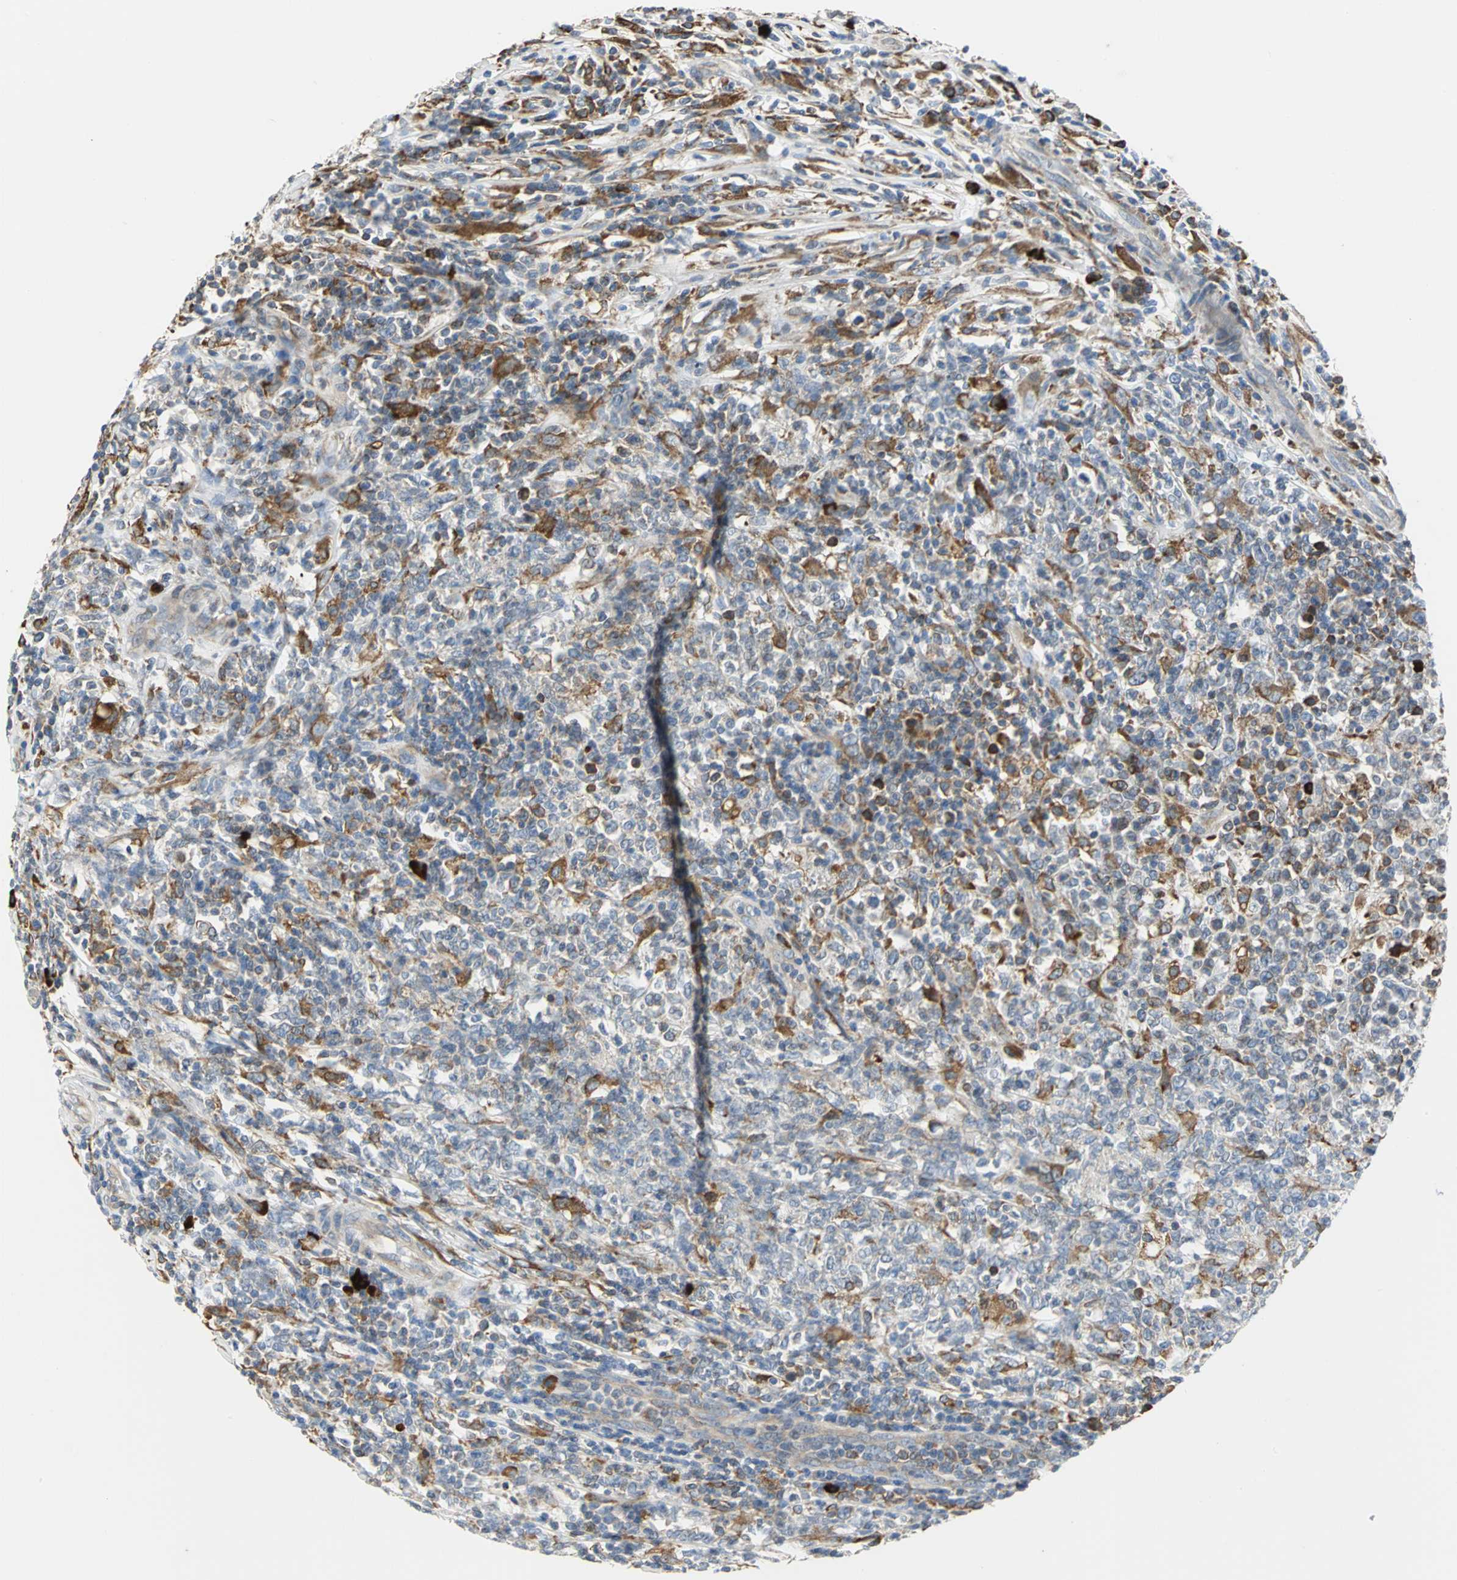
{"staining": {"intensity": "weak", "quantity": "25%-75%", "location": "cytoplasmic/membranous"}, "tissue": "lymphoma", "cell_type": "Tumor cells", "image_type": "cancer", "snomed": [{"axis": "morphology", "description": "Malignant lymphoma, non-Hodgkin's type, High grade"}, {"axis": "topography", "description": "Lymph node"}], "caption": "The micrograph reveals staining of lymphoma, revealing weak cytoplasmic/membranous protein expression (brown color) within tumor cells.", "gene": "SDF2L1", "patient": {"sex": "female", "age": 84}}